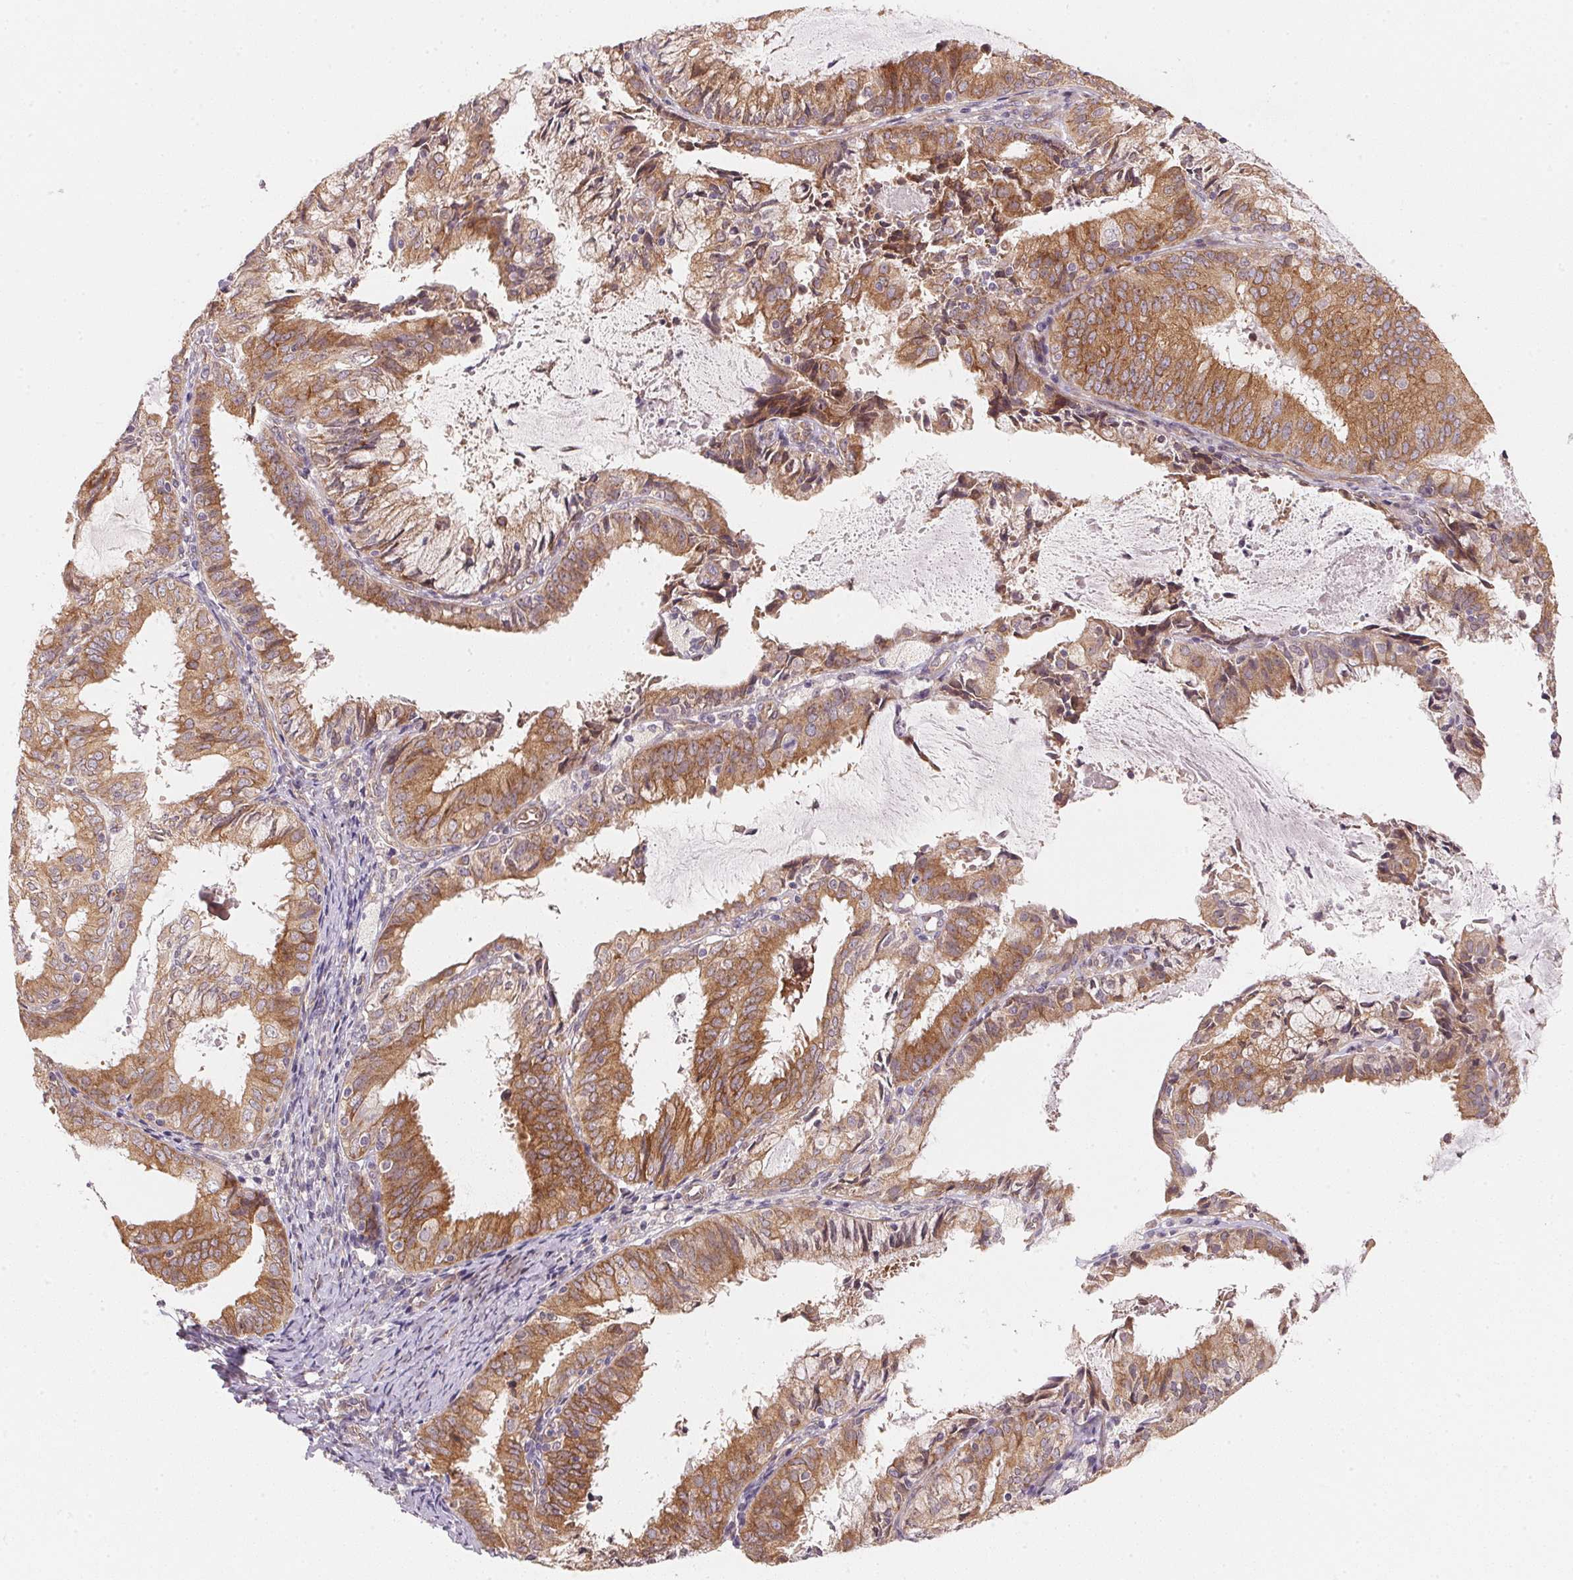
{"staining": {"intensity": "moderate", "quantity": ">75%", "location": "cytoplasmic/membranous"}, "tissue": "endometrial cancer", "cell_type": "Tumor cells", "image_type": "cancer", "snomed": [{"axis": "morphology", "description": "Adenocarcinoma, NOS"}, {"axis": "topography", "description": "Endometrium"}], "caption": "High-magnification brightfield microscopy of endometrial cancer stained with DAB (brown) and counterstained with hematoxylin (blue). tumor cells exhibit moderate cytoplasmic/membranous expression is identified in approximately>75% of cells.", "gene": "EI24", "patient": {"sex": "female", "age": 57}}